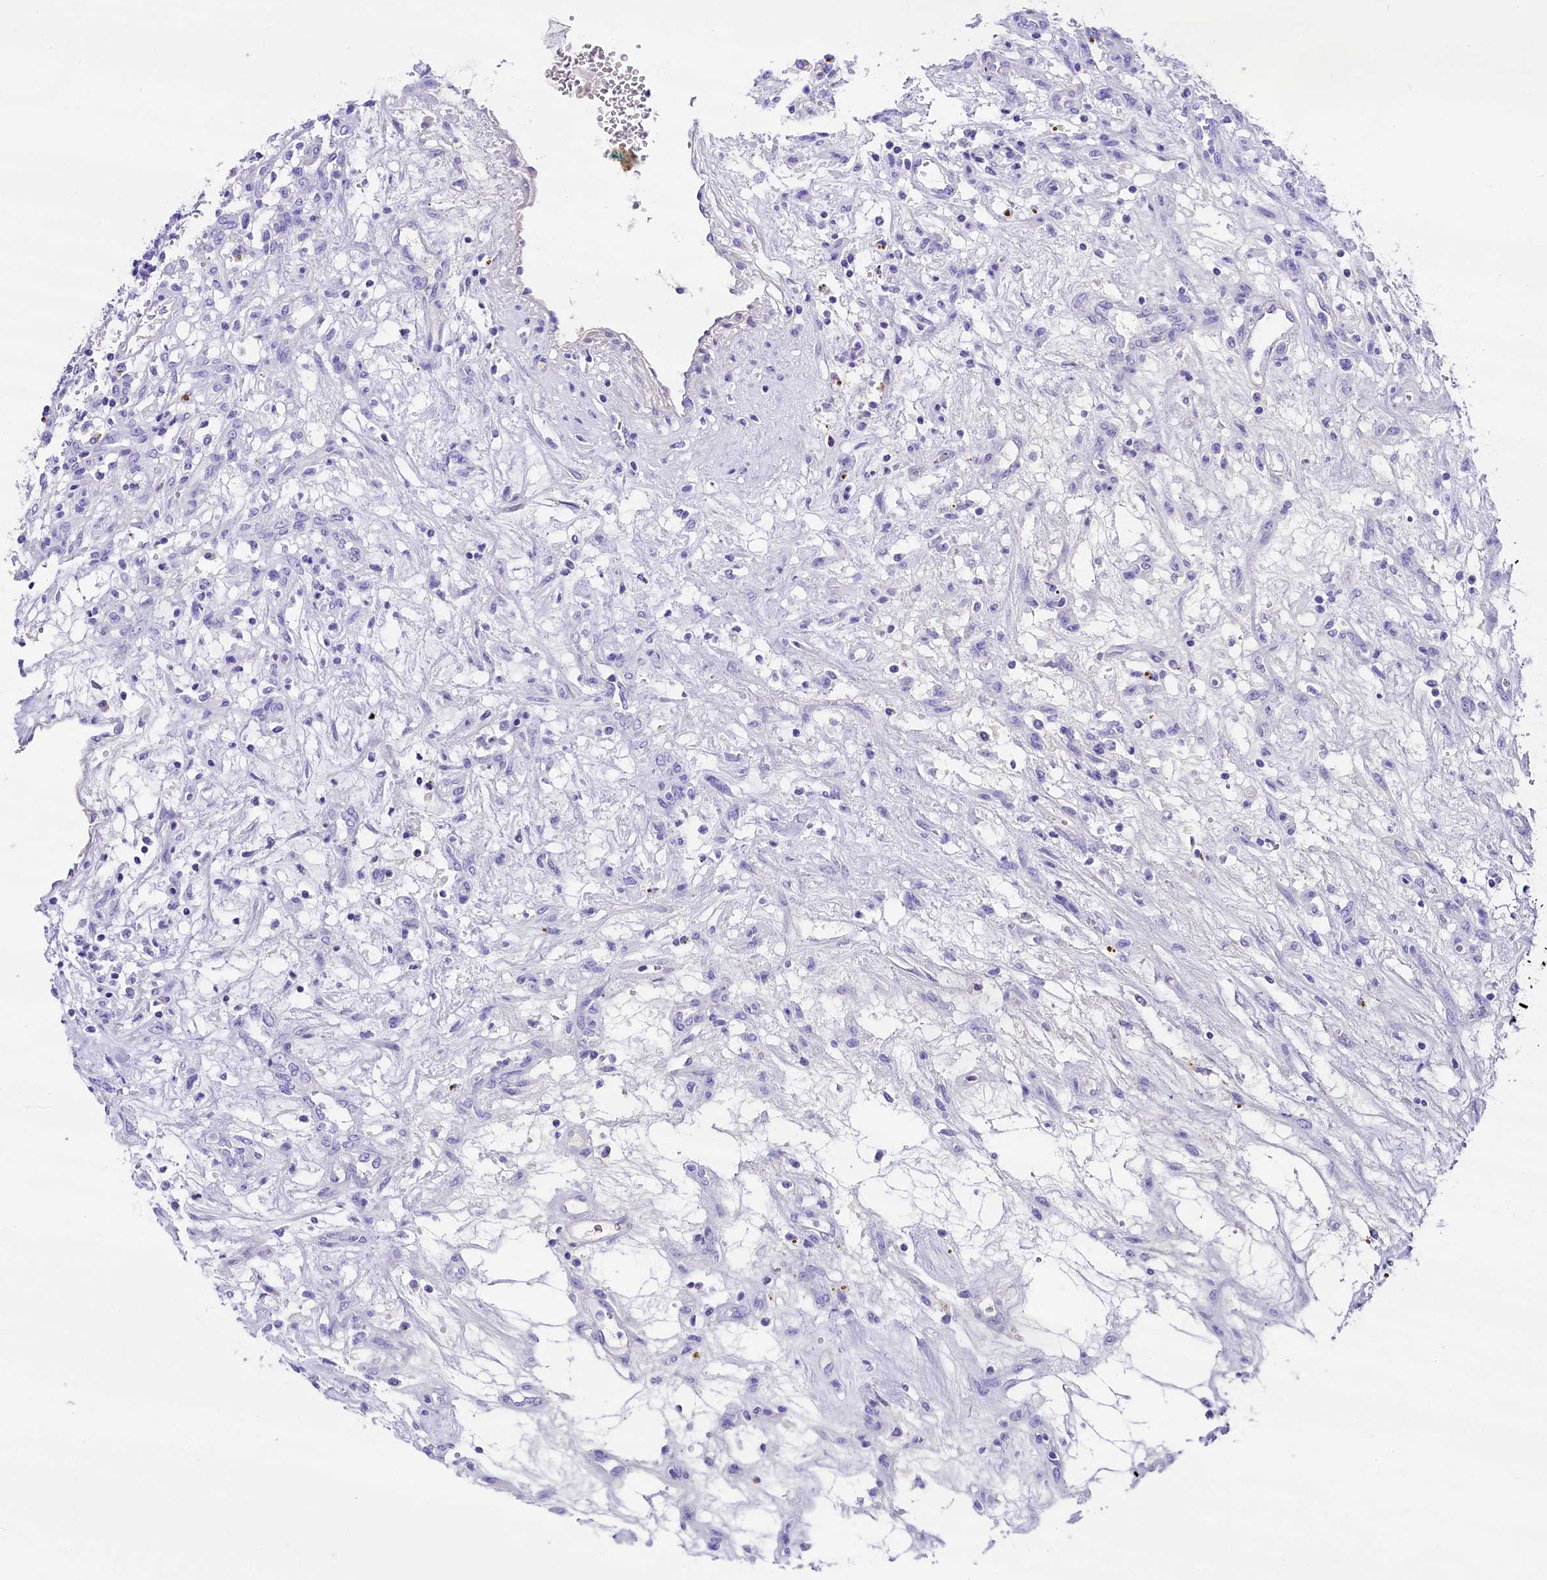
{"staining": {"intensity": "negative", "quantity": "none", "location": "none"}, "tissue": "renal cancer", "cell_type": "Tumor cells", "image_type": "cancer", "snomed": [{"axis": "morphology", "description": "Adenocarcinoma, NOS"}, {"axis": "topography", "description": "Kidney"}], "caption": "DAB (3,3'-diaminobenzidine) immunohistochemical staining of renal adenocarcinoma displays no significant positivity in tumor cells.", "gene": "SKIDA1", "patient": {"sex": "female", "age": 57}}